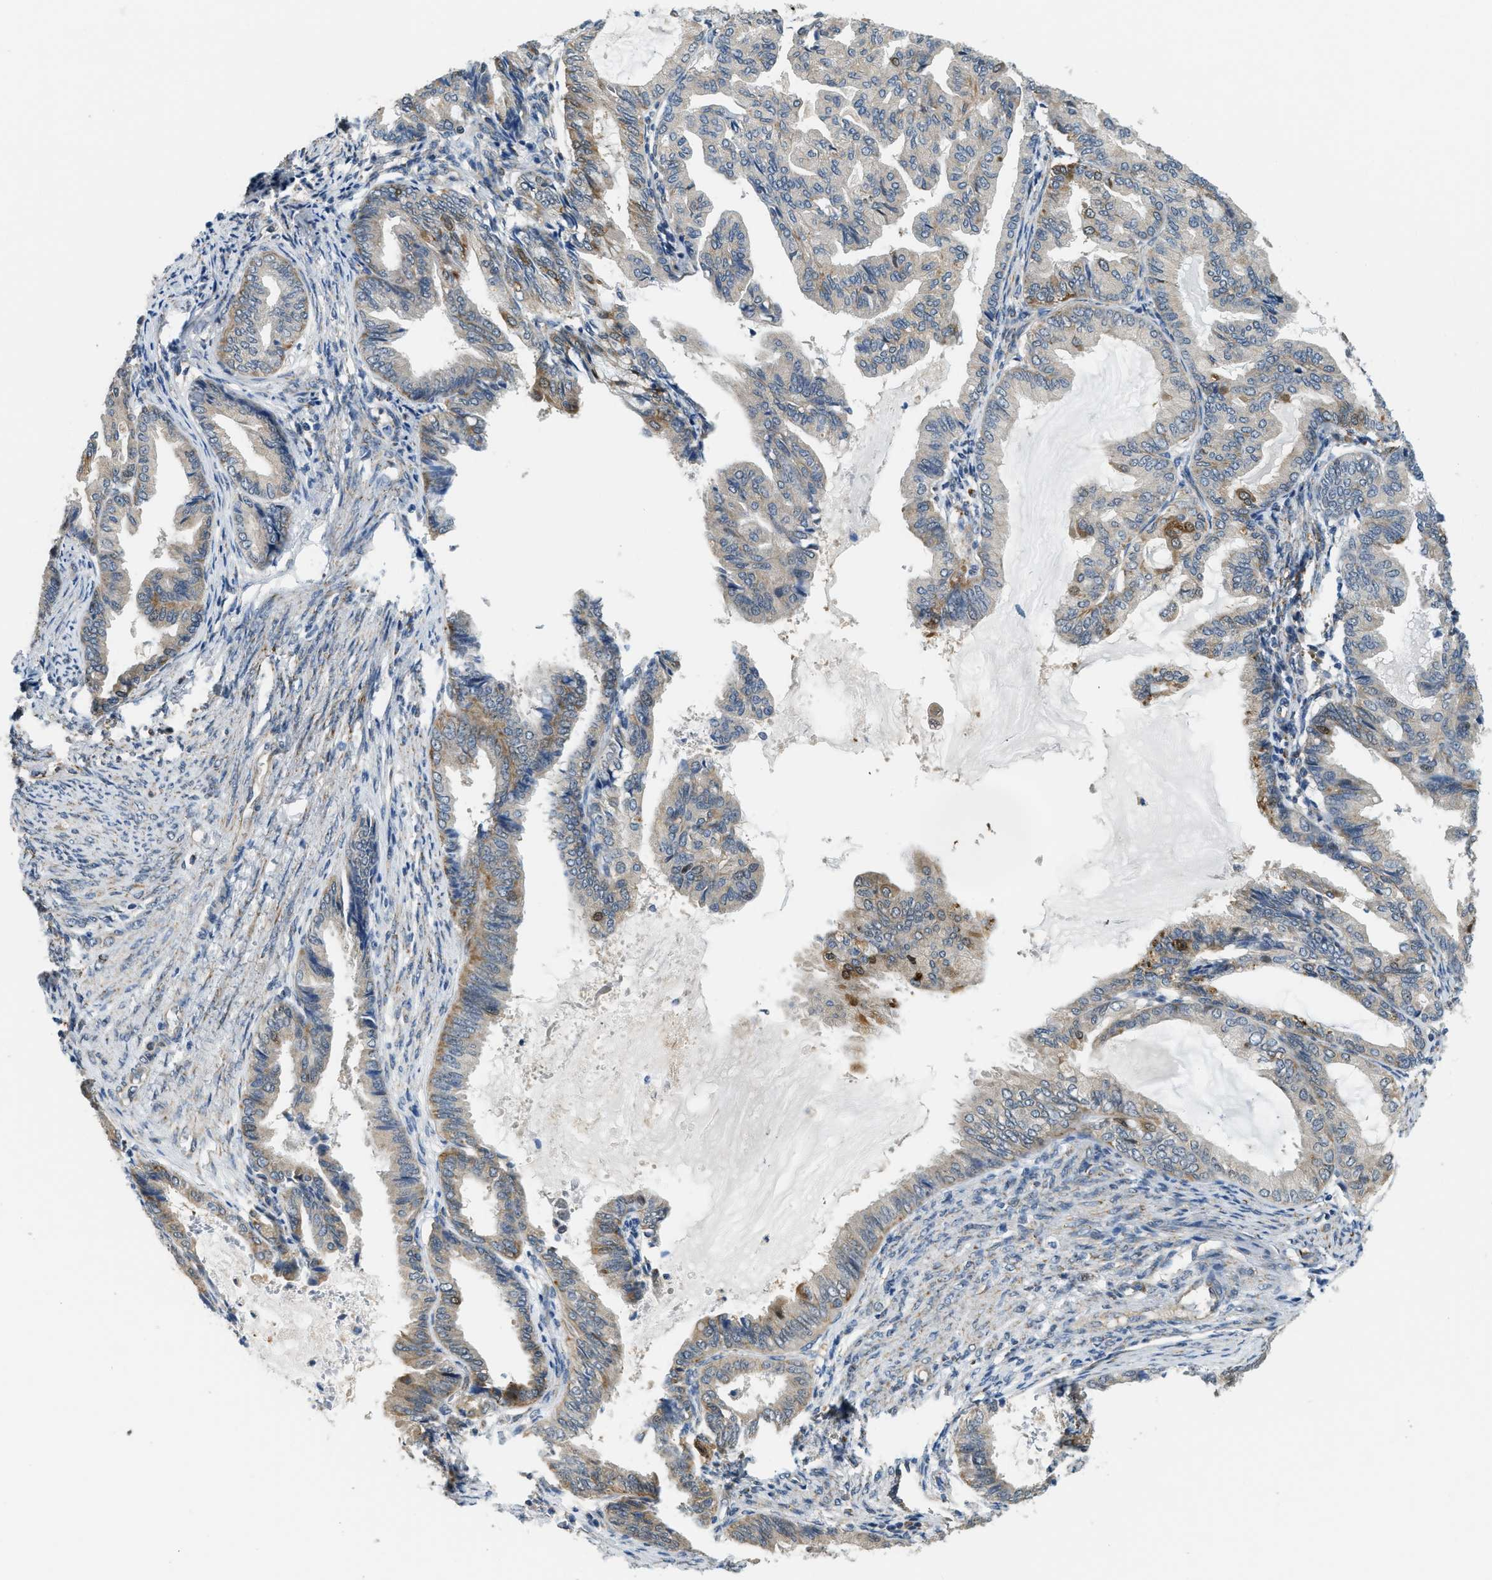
{"staining": {"intensity": "moderate", "quantity": "25%-75%", "location": "cytoplasmic/membranous"}, "tissue": "endometrial cancer", "cell_type": "Tumor cells", "image_type": "cancer", "snomed": [{"axis": "morphology", "description": "Adenocarcinoma, NOS"}, {"axis": "topography", "description": "Endometrium"}], "caption": "Moderate cytoplasmic/membranous protein expression is seen in about 25%-75% of tumor cells in endometrial cancer.", "gene": "STARD3NL", "patient": {"sex": "female", "age": 86}}